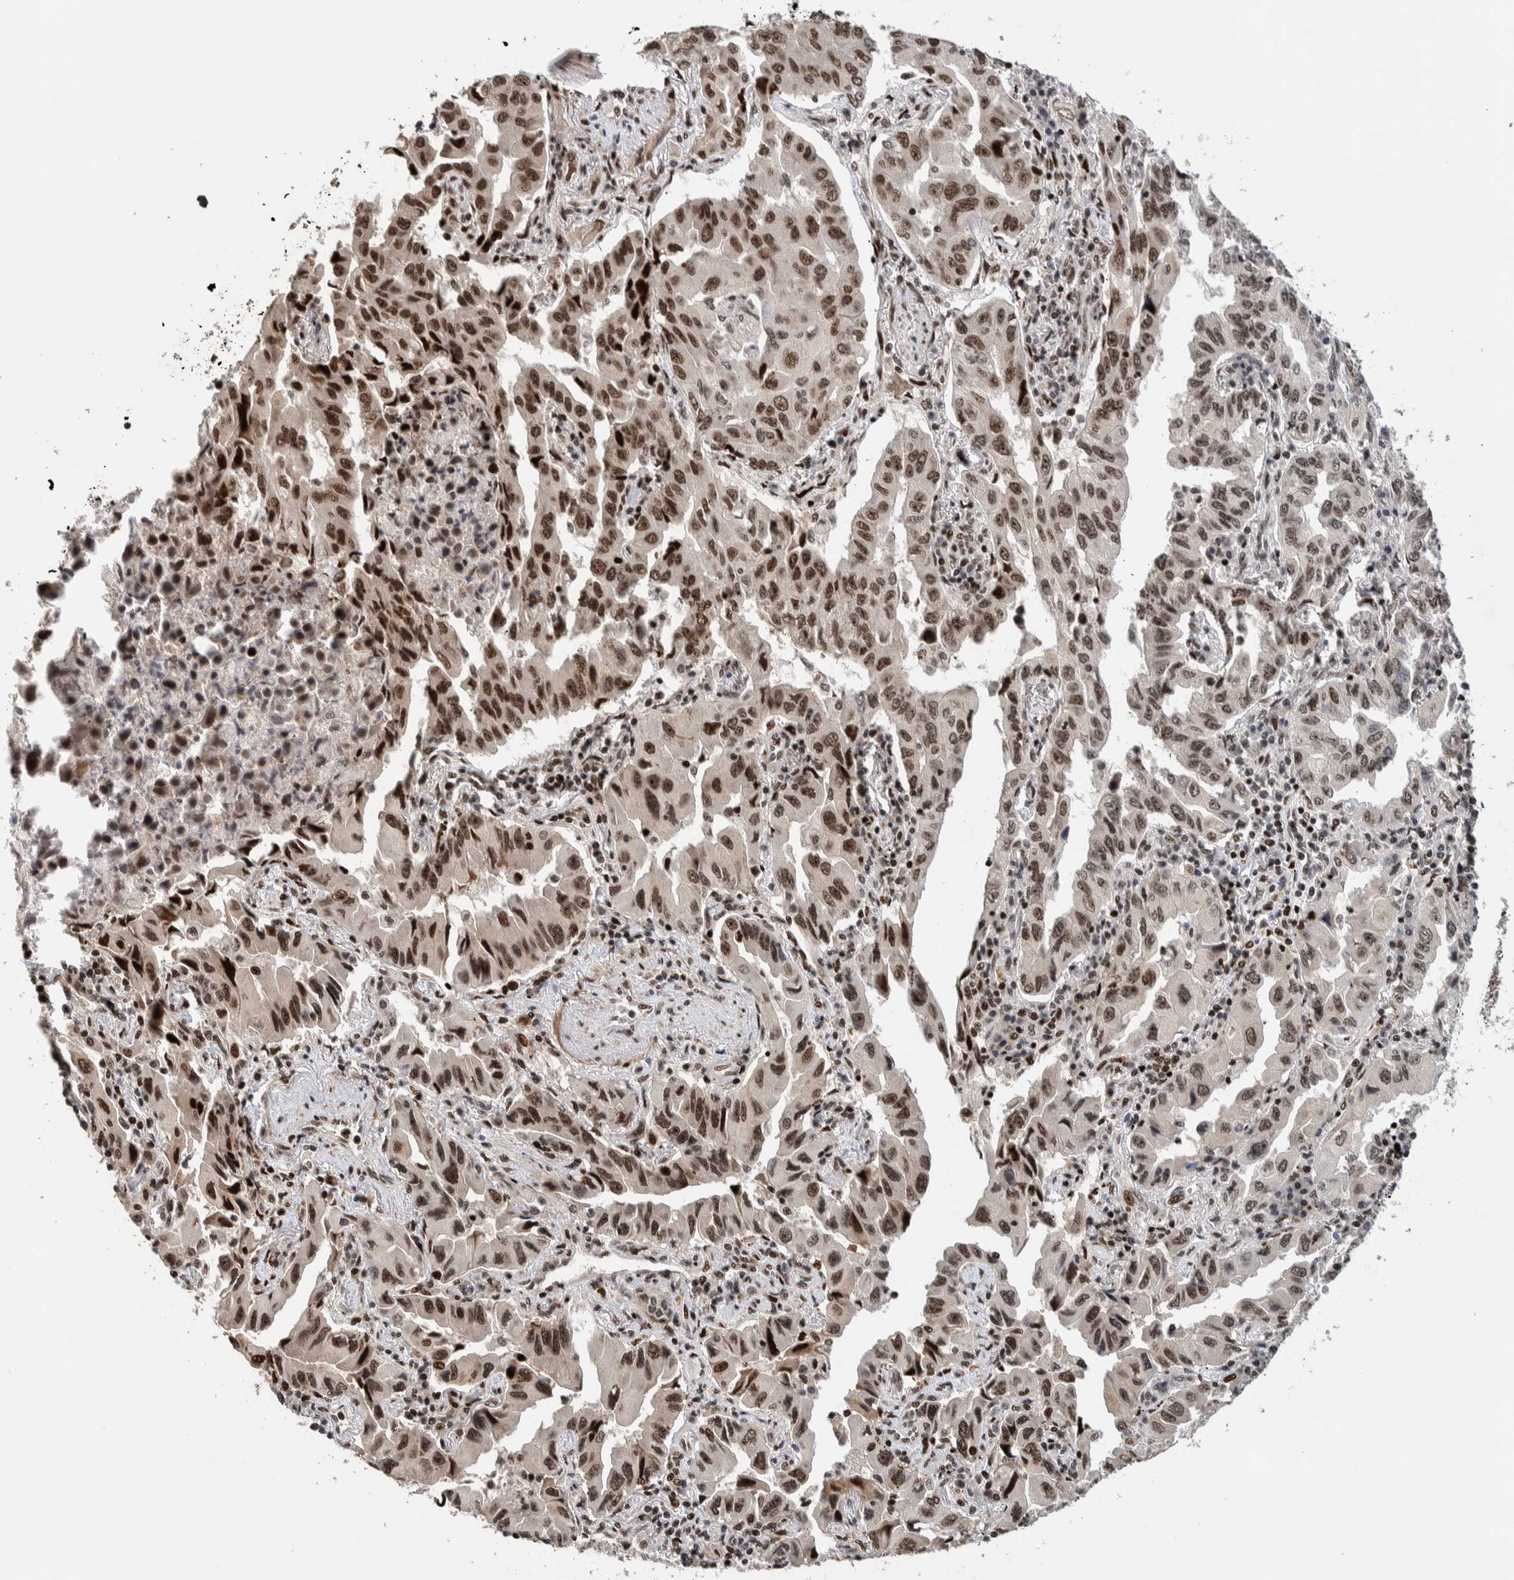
{"staining": {"intensity": "moderate", "quantity": ">75%", "location": "nuclear"}, "tissue": "lung cancer", "cell_type": "Tumor cells", "image_type": "cancer", "snomed": [{"axis": "morphology", "description": "Adenocarcinoma, NOS"}, {"axis": "topography", "description": "Lung"}], "caption": "This is a micrograph of immunohistochemistry staining of lung adenocarcinoma, which shows moderate staining in the nuclear of tumor cells.", "gene": "CHD4", "patient": {"sex": "female", "age": 65}}